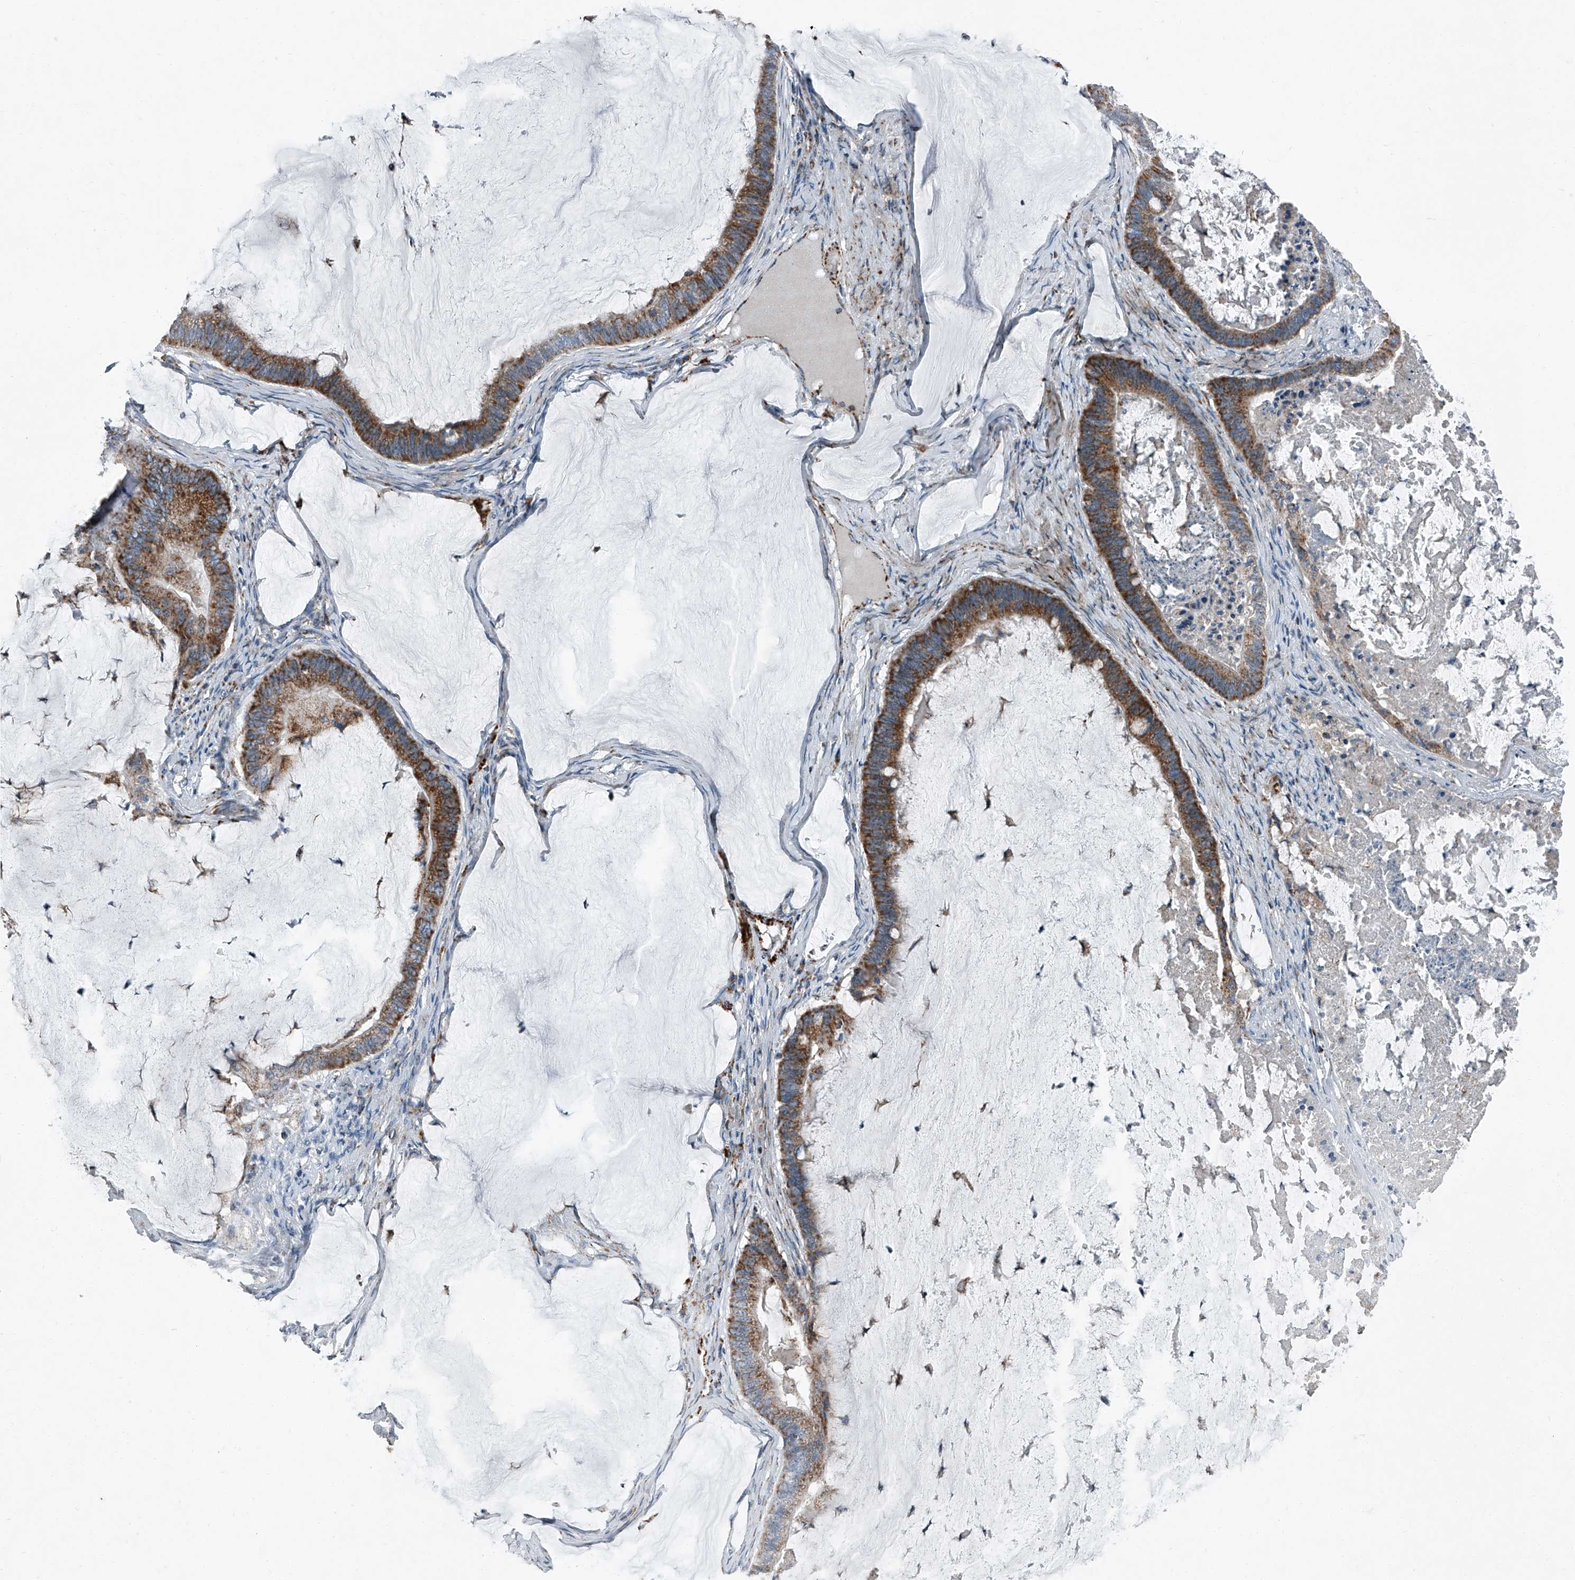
{"staining": {"intensity": "strong", "quantity": ">75%", "location": "cytoplasmic/membranous"}, "tissue": "ovarian cancer", "cell_type": "Tumor cells", "image_type": "cancer", "snomed": [{"axis": "morphology", "description": "Cystadenocarcinoma, mucinous, NOS"}, {"axis": "topography", "description": "Ovary"}], "caption": "Ovarian mucinous cystadenocarcinoma was stained to show a protein in brown. There is high levels of strong cytoplasmic/membranous expression in about >75% of tumor cells.", "gene": "CHRNA7", "patient": {"sex": "female", "age": 61}}